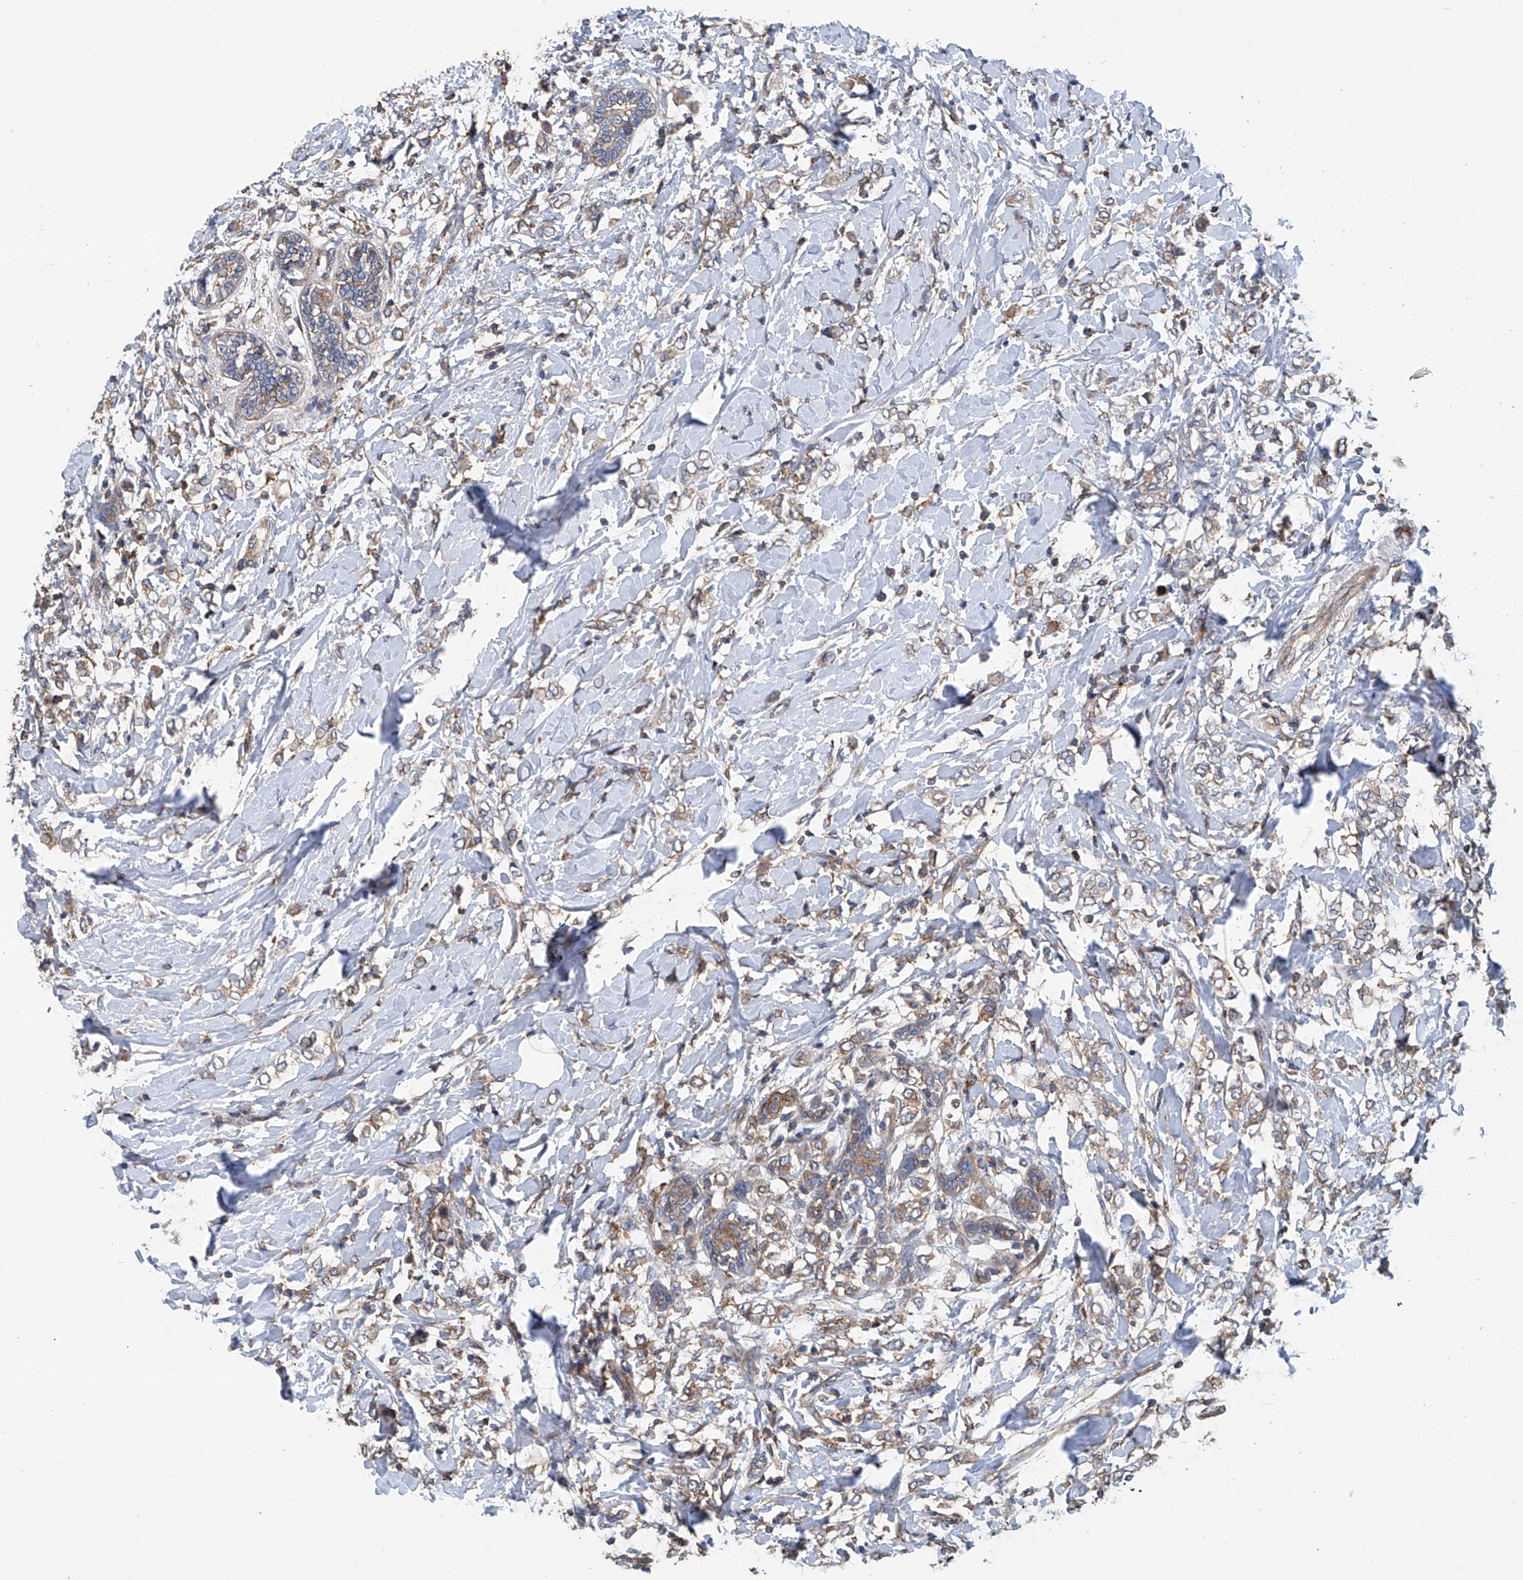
{"staining": {"intensity": "weak", "quantity": ">75%", "location": "cytoplasmic/membranous"}, "tissue": "breast cancer", "cell_type": "Tumor cells", "image_type": "cancer", "snomed": [{"axis": "morphology", "description": "Normal tissue, NOS"}, {"axis": "morphology", "description": "Lobular carcinoma"}, {"axis": "topography", "description": "Breast"}], "caption": "Protein expression by IHC exhibits weak cytoplasmic/membranous positivity in about >75% of tumor cells in breast lobular carcinoma.", "gene": "SMAP1", "patient": {"sex": "female", "age": 47}}